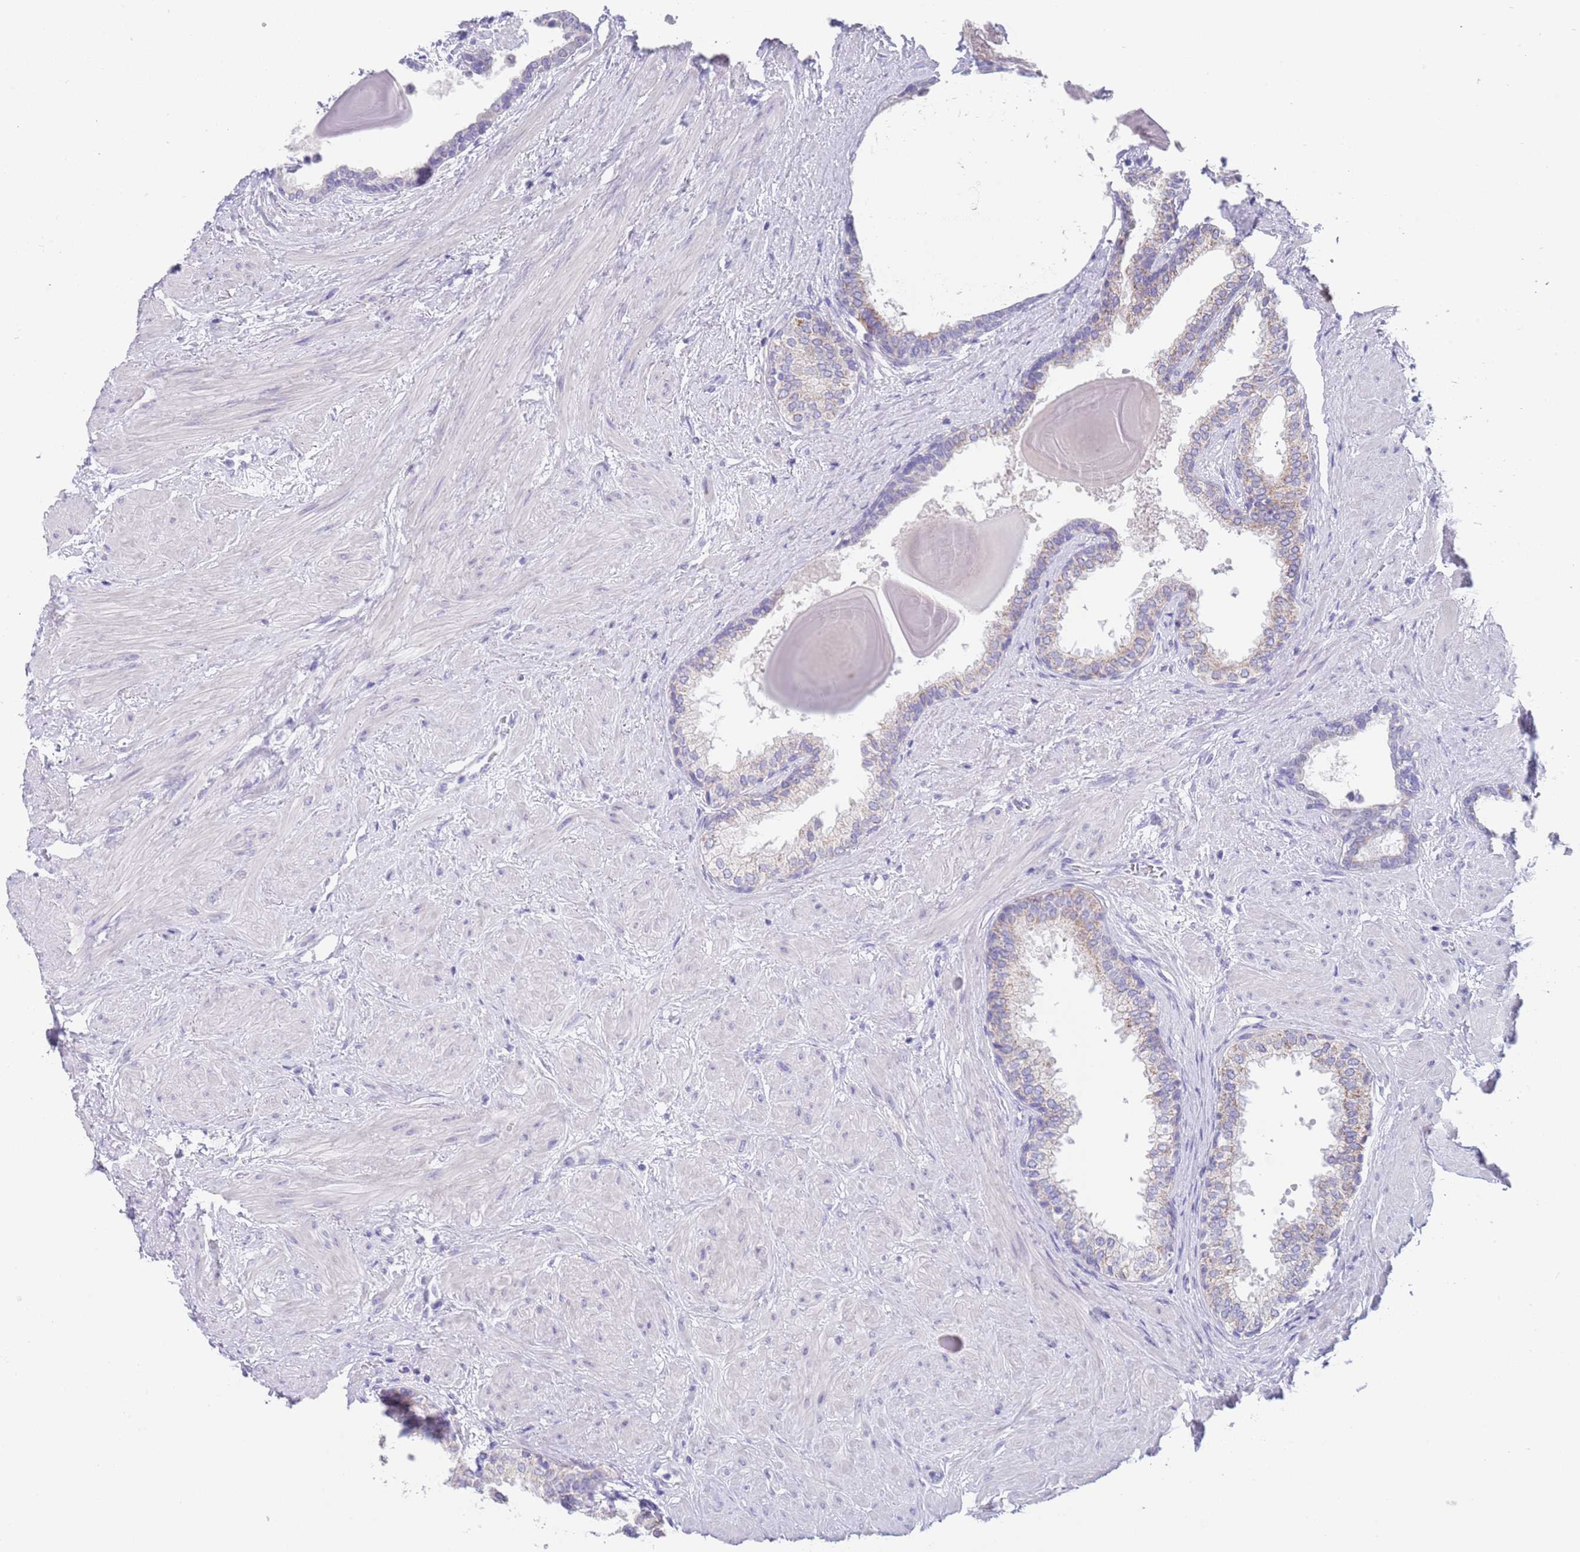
{"staining": {"intensity": "weak", "quantity": "<25%", "location": "cytoplasmic/membranous"}, "tissue": "prostate", "cell_type": "Glandular cells", "image_type": "normal", "snomed": [{"axis": "morphology", "description": "Normal tissue, NOS"}, {"axis": "topography", "description": "Prostate"}], "caption": "Immunohistochemistry (IHC) histopathology image of unremarkable human prostate stained for a protein (brown), which reveals no positivity in glandular cells.", "gene": "SPIRE2", "patient": {"sex": "male", "age": 48}}